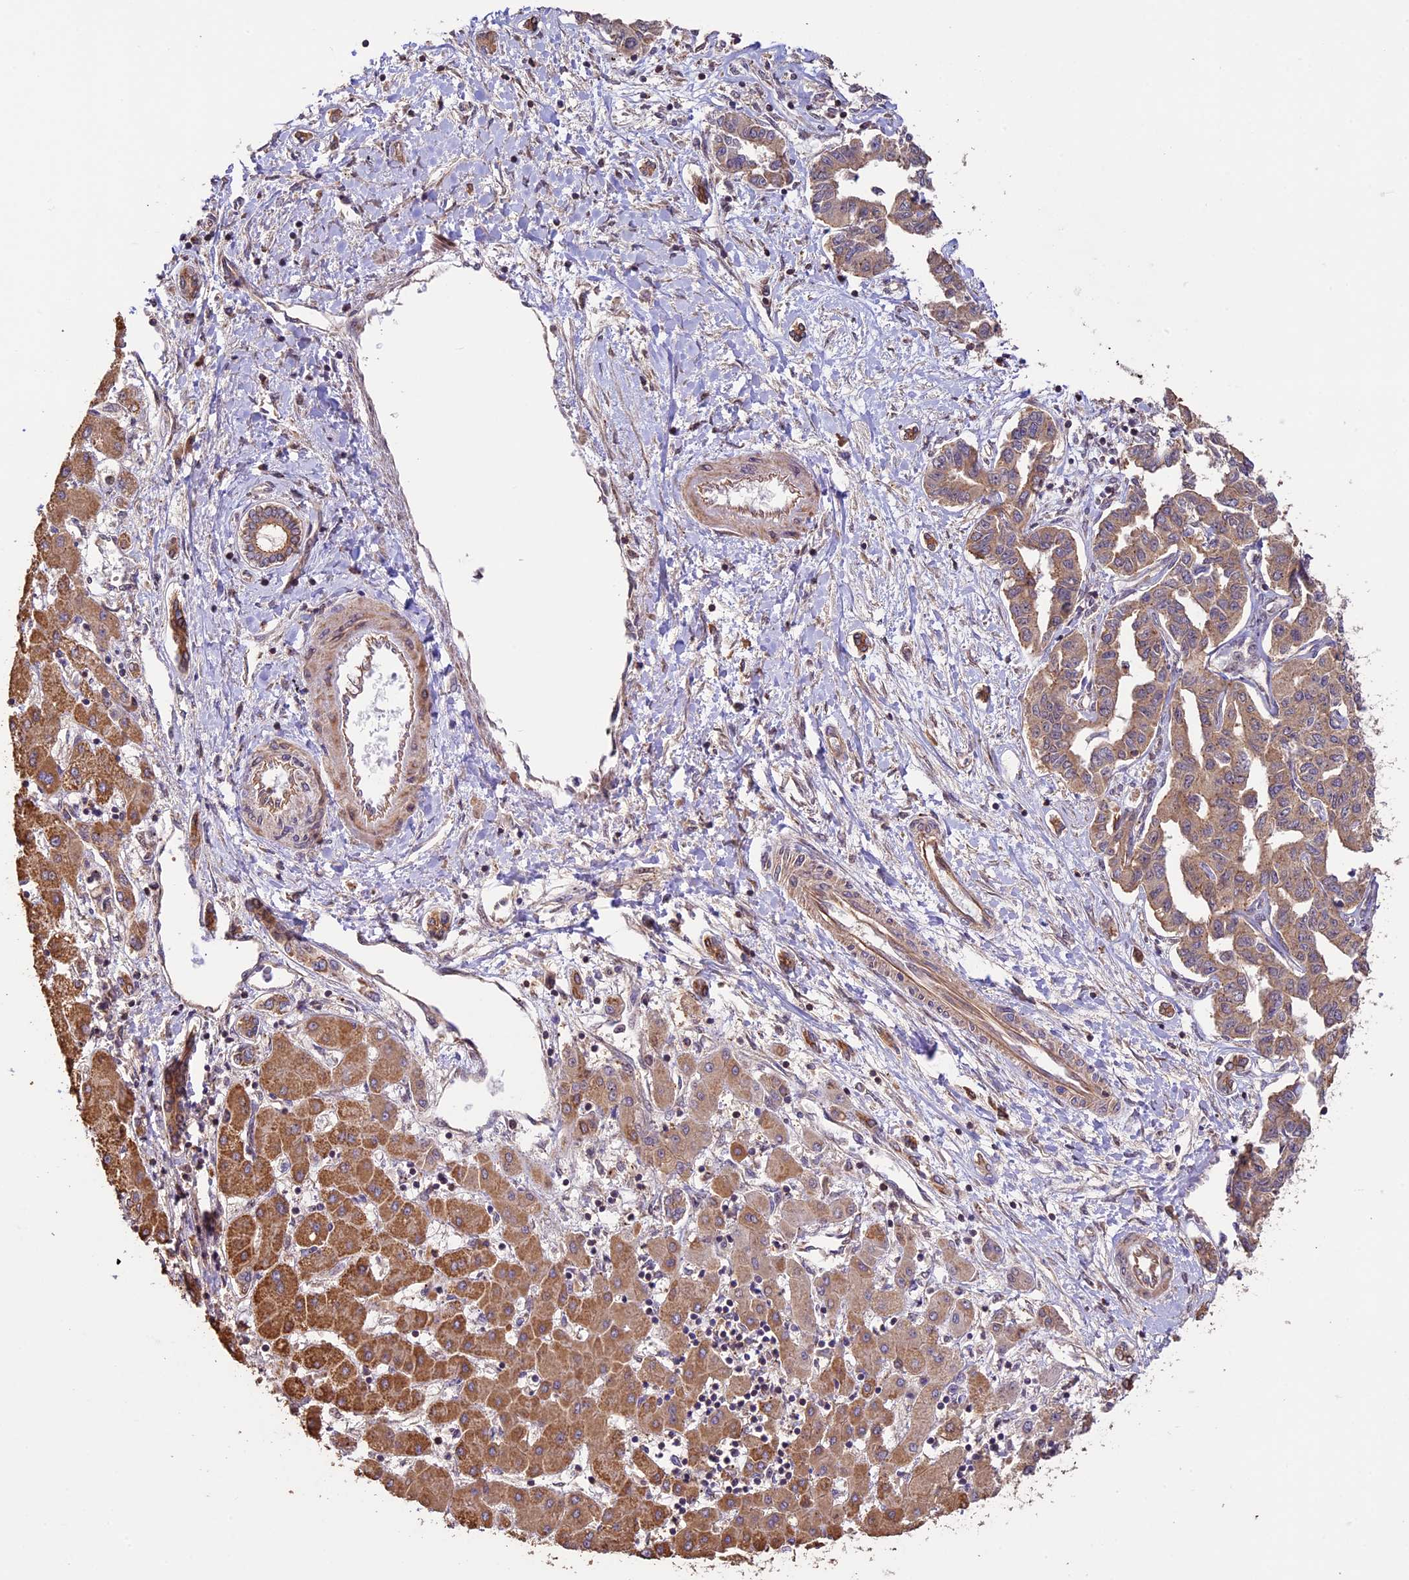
{"staining": {"intensity": "moderate", "quantity": ">75%", "location": "cytoplasmic/membranous"}, "tissue": "liver cancer", "cell_type": "Tumor cells", "image_type": "cancer", "snomed": [{"axis": "morphology", "description": "Cholangiocarcinoma"}, {"axis": "topography", "description": "Liver"}], "caption": "This is a histology image of IHC staining of cholangiocarcinoma (liver), which shows moderate staining in the cytoplasmic/membranous of tumor cells.", "gene": "BCAS4", "patient": {"sex": "male", "age": 59}}